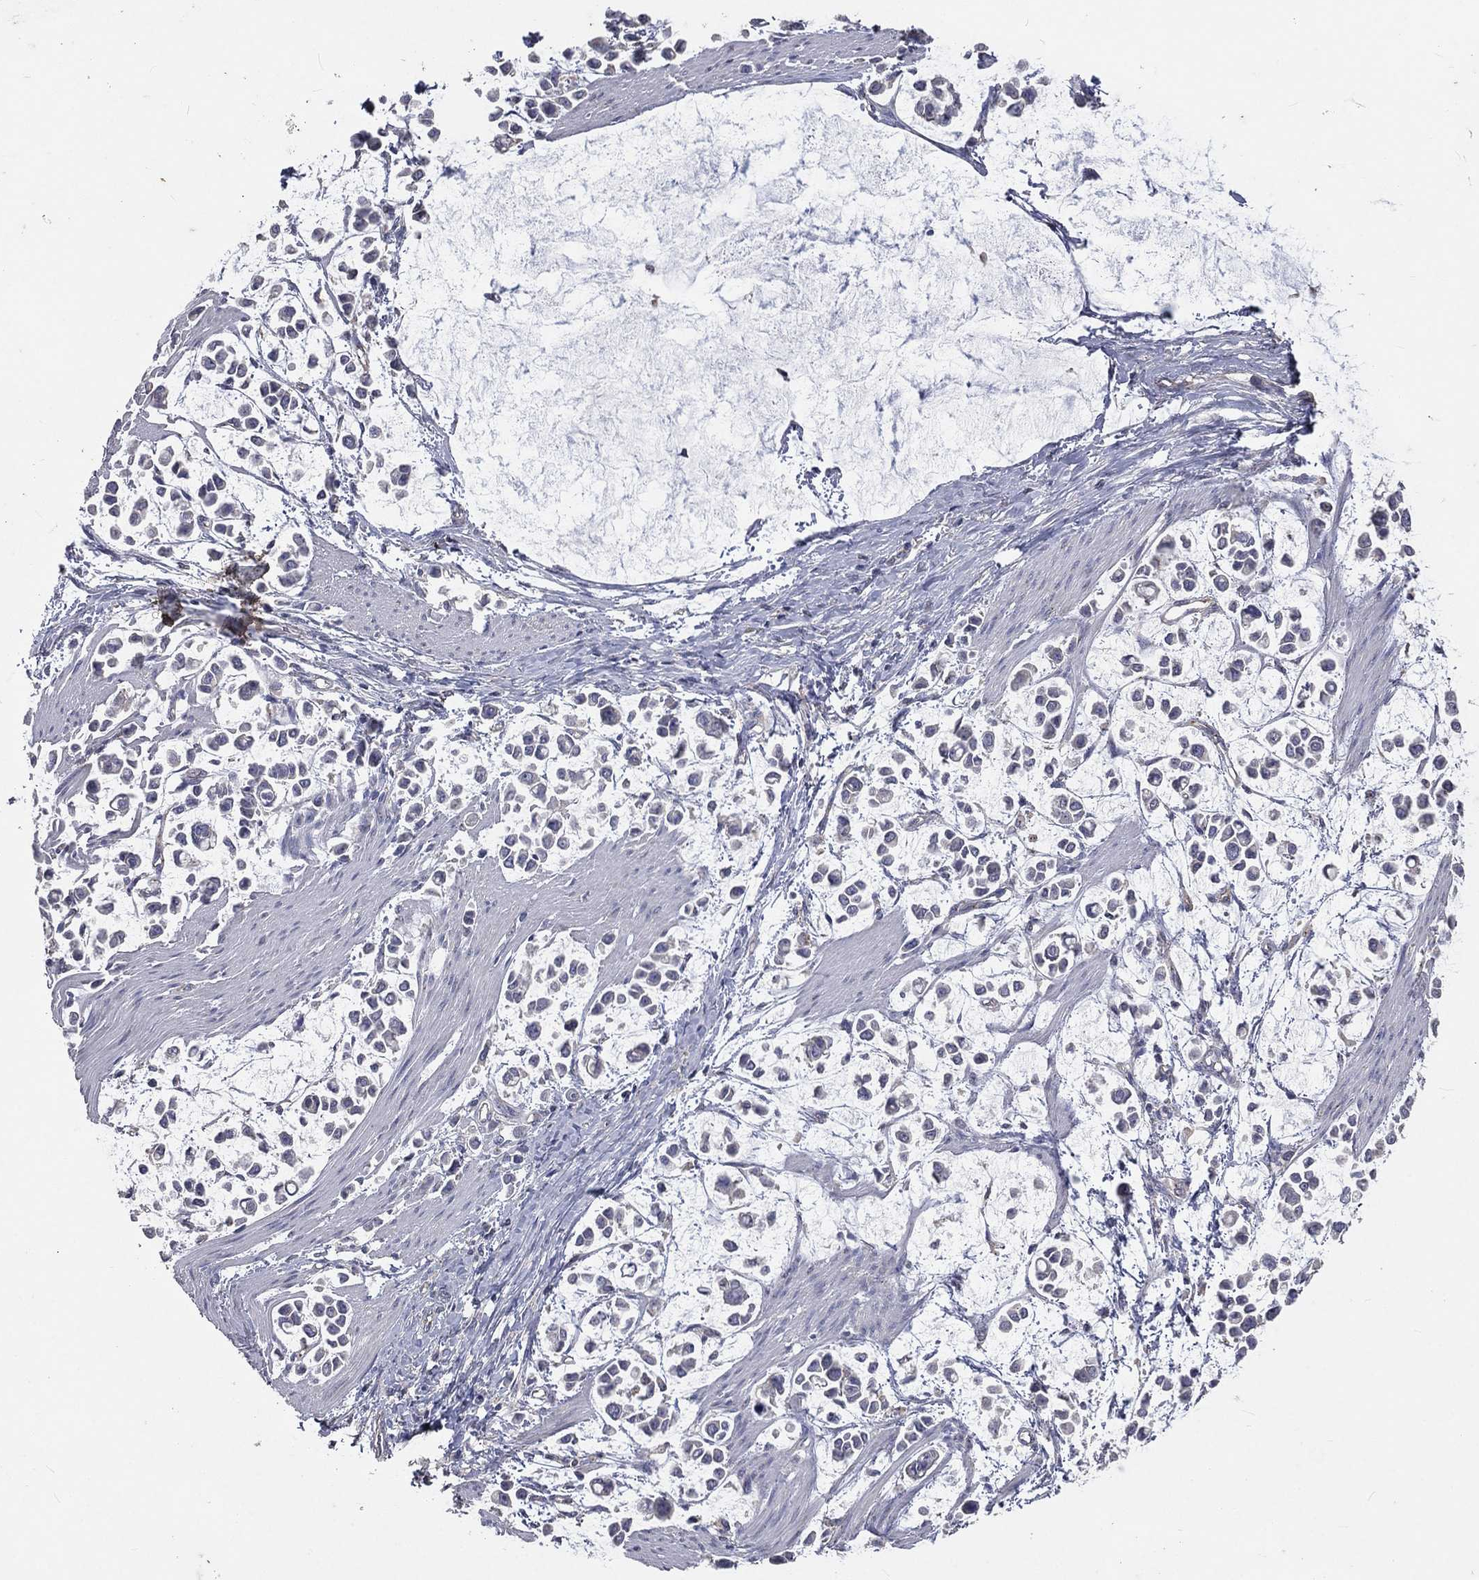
{"staining": {"intensity": "negative", "quantity": "none", "location": "none"}, "tissue": "stomach cancer", "cell_type": "Tumor cells", "image_type": "cancer", "snomed": [{"axis": "morphology", "description": "Adenocarcinoma, NOS"}, {"axis": "topography", "description": "Stomach"}], "caption": "IHC micrograph of stomach cancer (adenocarcinoma) stained for a protein (brown), which exhibits no expression in tumor cells. Brightfield microscopy of IHC stained with DAB (brown) and hematoxylin (blue), captured at high magnification.", "gene": "CROCC", "patient": {"sex": "male", "age": 82}}